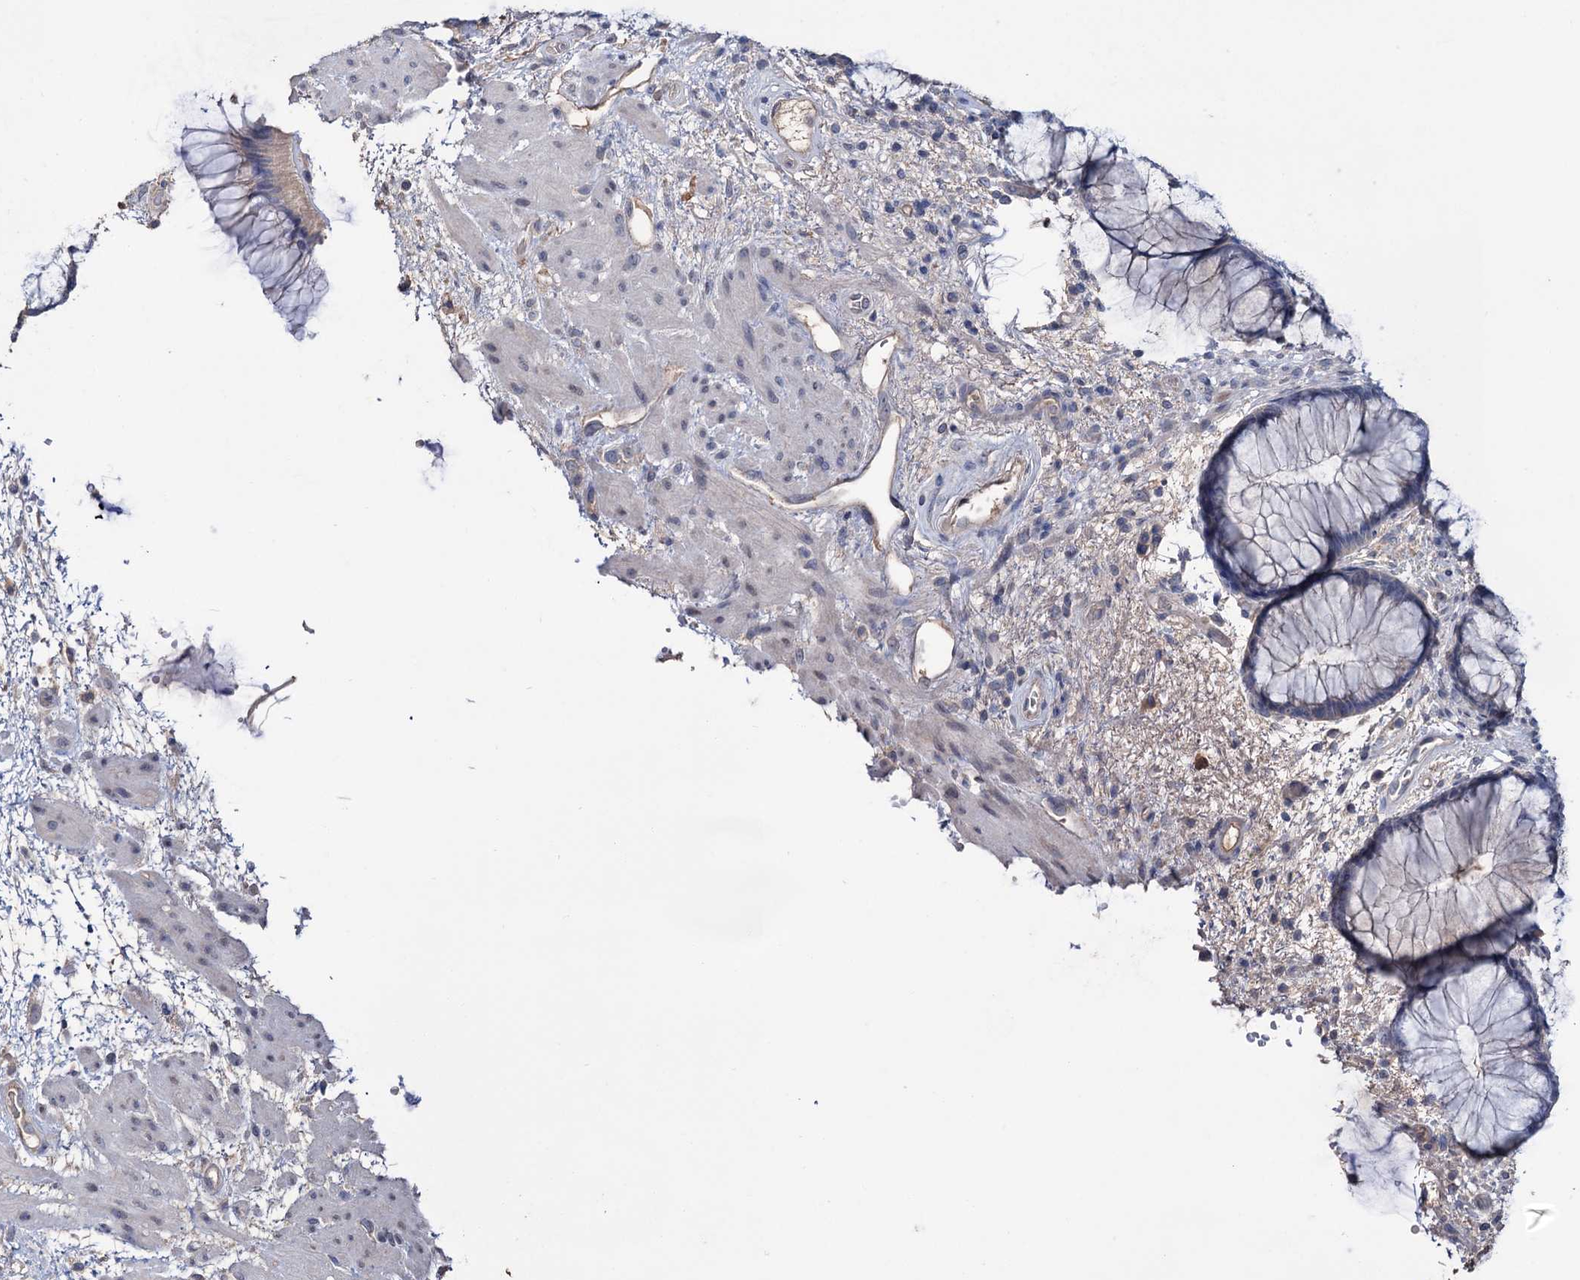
{"staining": {"intensity": "negative", "quantity": "none", "location": "none"}, "tissue": "rectum", "cell_type": "Glandular cells", "image_type": "normal", "snomed": [{"axis": "morphology", "description": "Normal tissue, NOS"}, {"axis": "topography", "description": "Rectum"}], "caption": "High power microscopy micrograph of an immunohistochemistry micrograph of normal rectum, revealing no significant positivity in glandular cells.", "gene": "EPB41L5", "patient": {"sex": "male", "age": 51}}